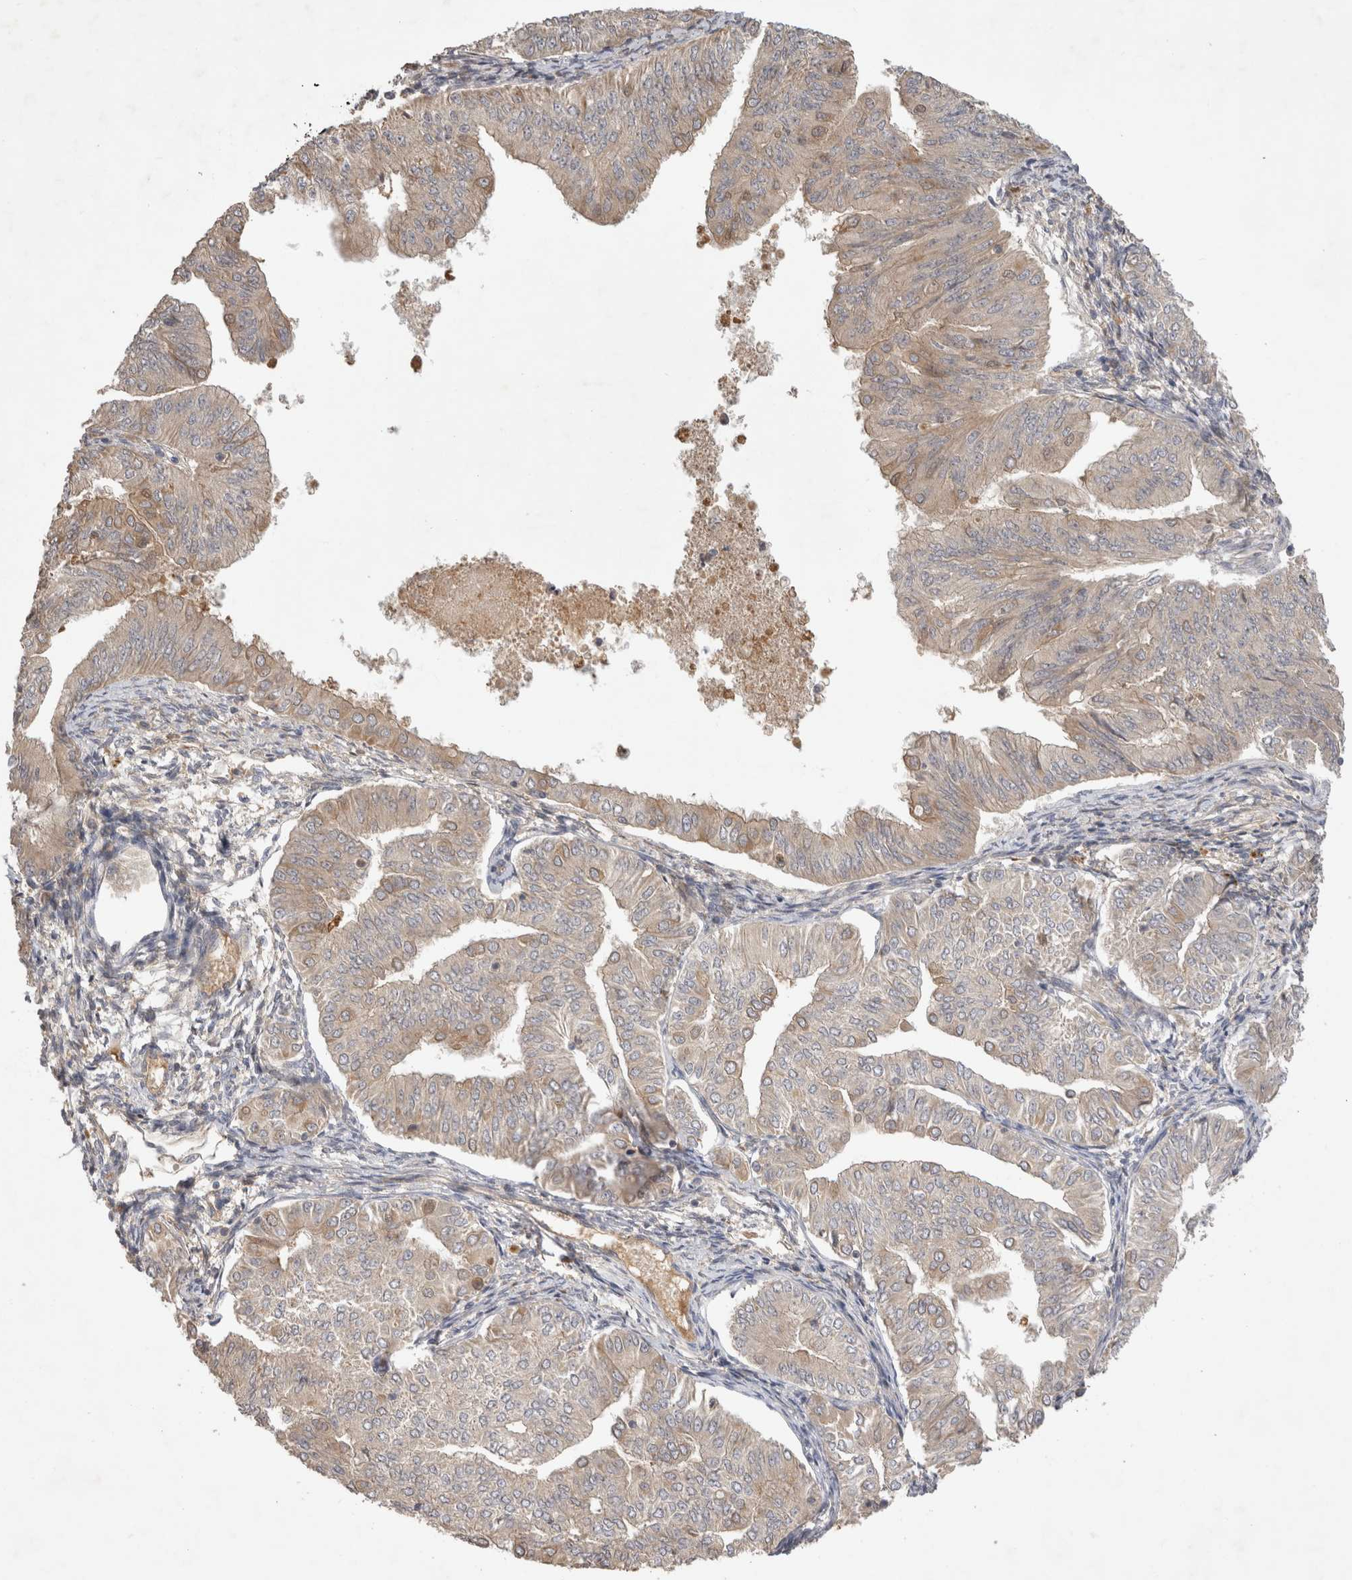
{"staining": {"intensity": "weak", "quantity": "25%-75%", "location": "cytoplasmic/membranous"}, "tissue": "endometrial cancer", "cell_type": "Tumor cells", "image_type": "cancer", "snomed": [{"axis": "morphology", "description": "Normal tissue, NOS"}, {"axis": "morphology", "description": "Adenocarcinoma, NOS"}, {"axis": "topography", "description": "Endometrium"}], "caption": "Weak cytoplasmic/membranous positivity is appreciated in about 25%-75% of tumor cells in endometrial cancer (adenocarcinoma).", "gene": "PPP1R42", "patient": {"sex": "female", "age": 53}}